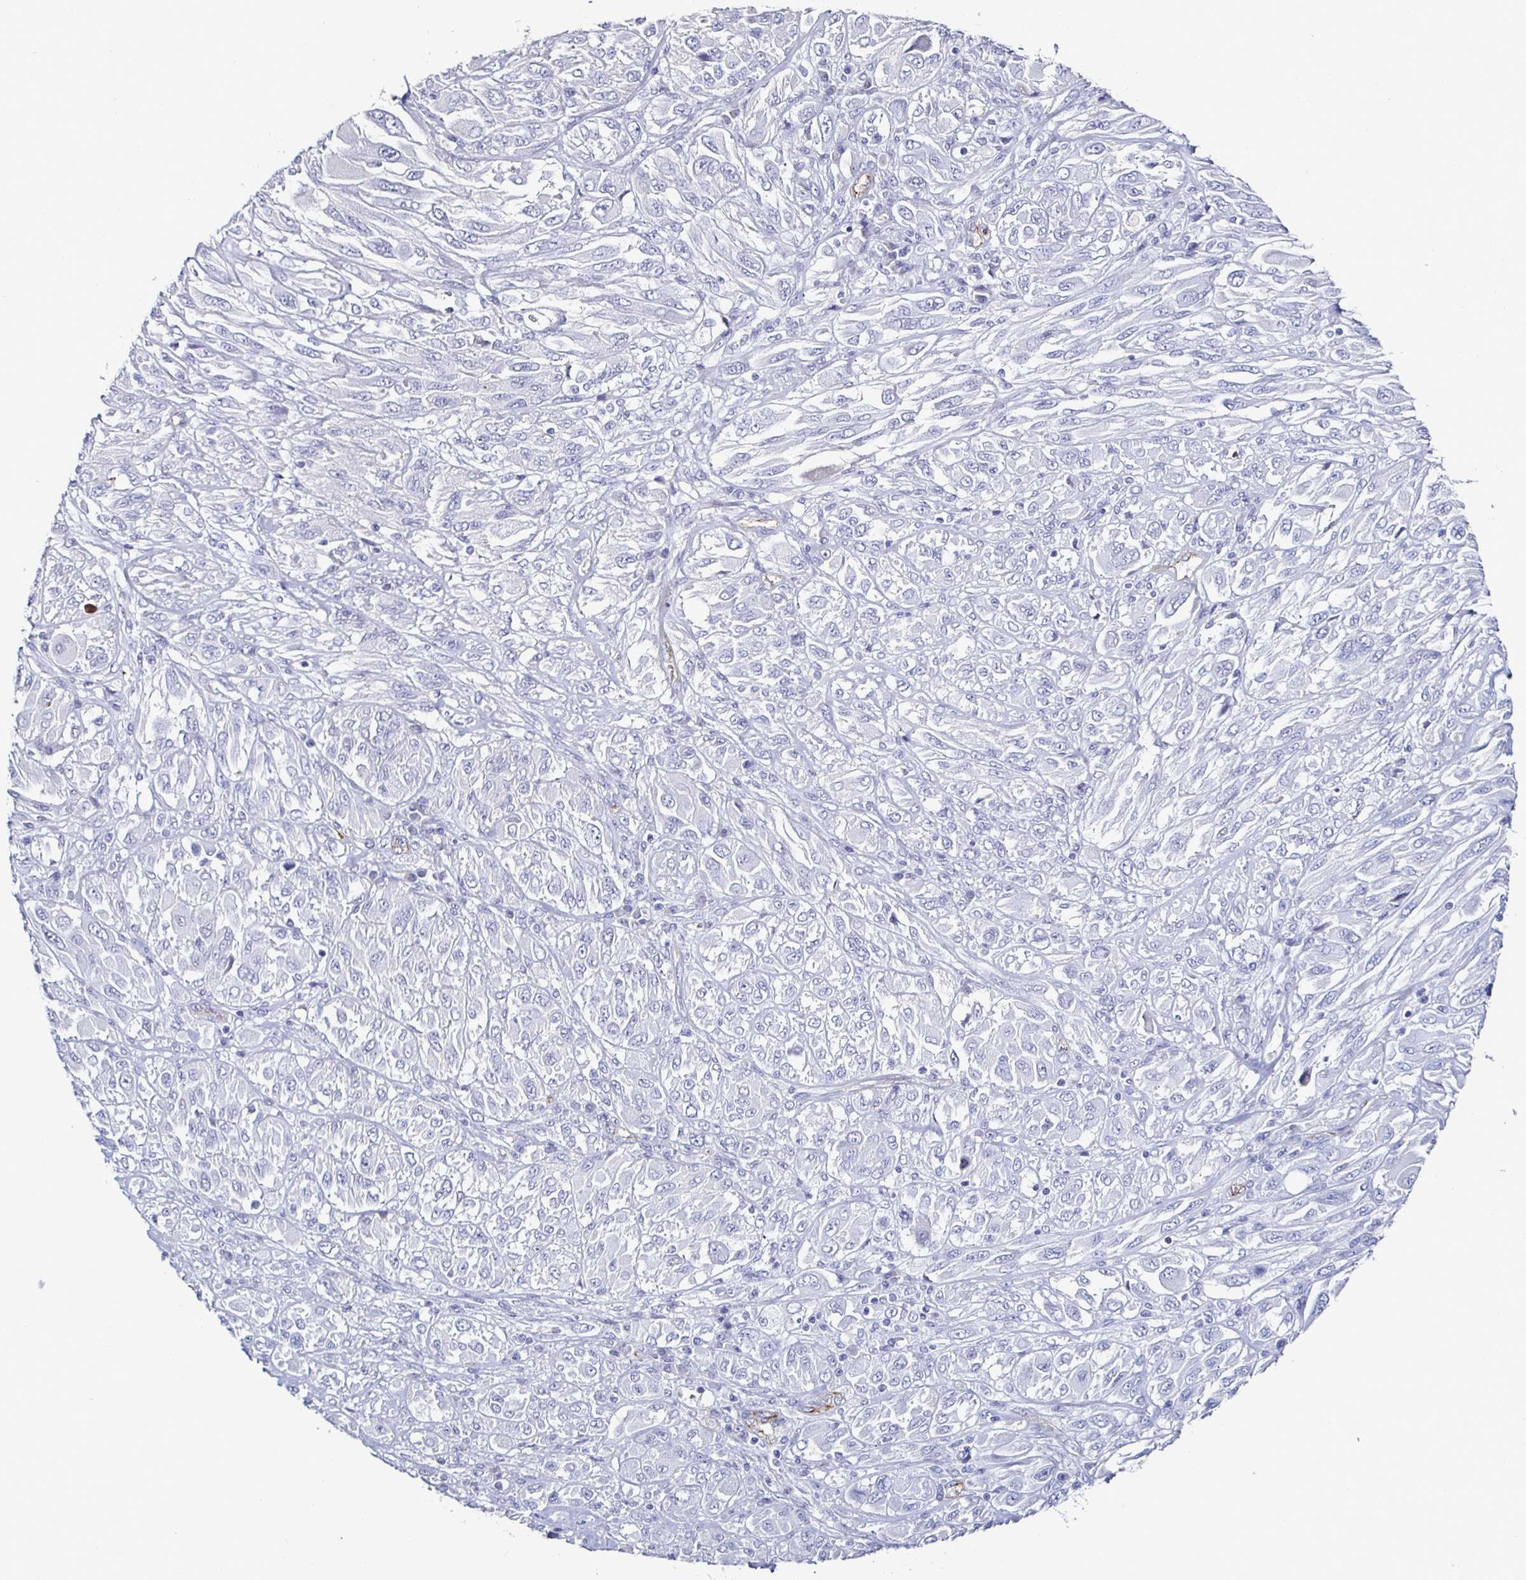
{"staining": {"intensity": "negative", "quantity": "none", "location": "none"}, "tissue": "melanoma", "cell_type": "Tumor cells", "image_type": "cancer", "snomed": [{"axis": "morphology", "description": "Malignant melanoma, NOS"}, {"axis": "topography", "description": "Skin"}], "caption": "Image shows no protein positivity in tumor cells of melanoma tissue.", "gene": "ACSBG2", "patient": {"sex": "female", "age": 91}}